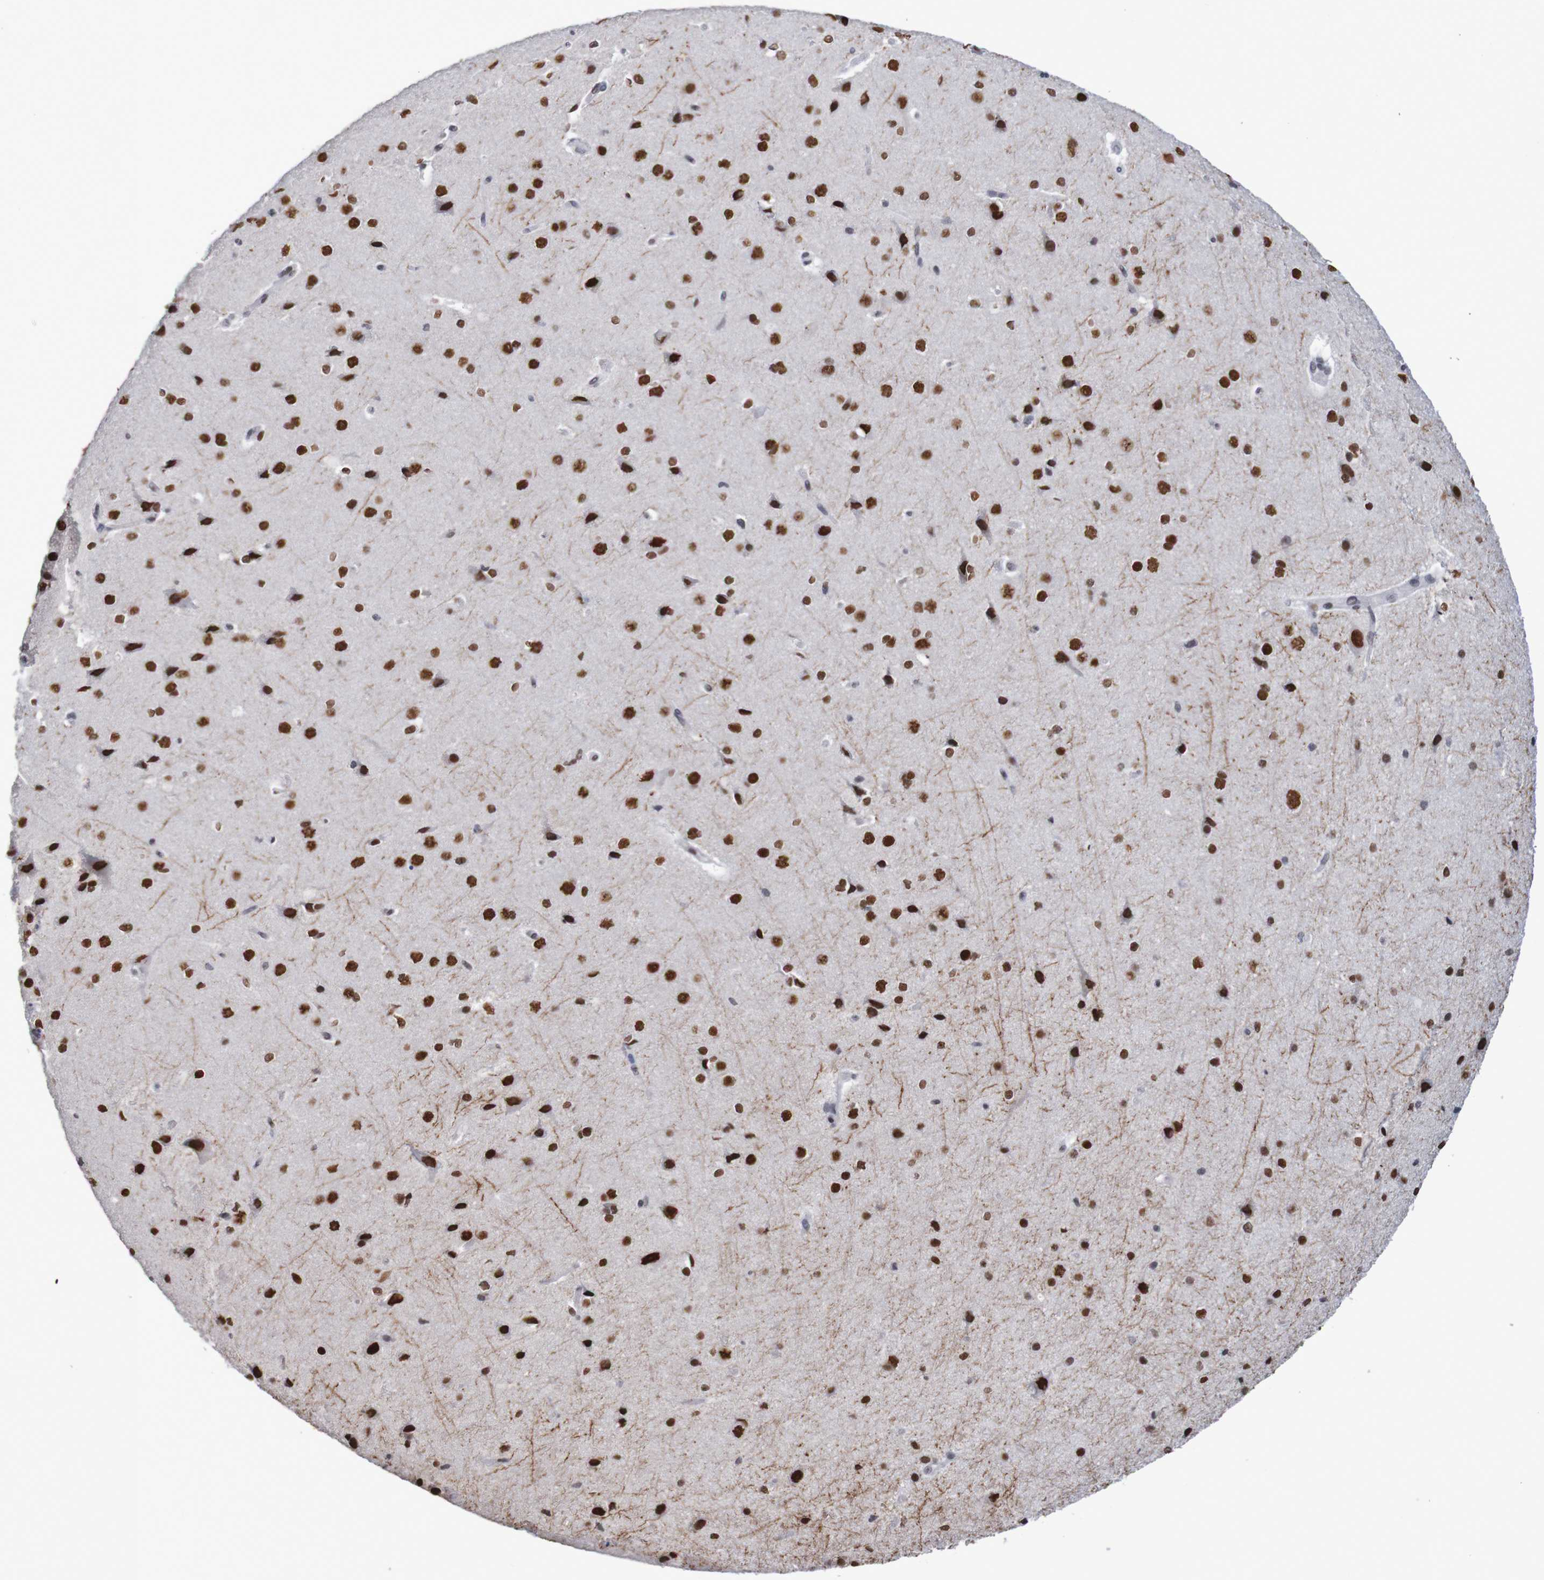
{"staining": {"intensity": "weak", "quantity": ">75%", "location": "nuclear"}, "tissue": "cerebral cortex", "cell_type": "Endothelial cells", "image_type": "normal", "snomed": [{"axis": "morphology", "description": "Normal tissue, NOS"}, {"axis": "morphology", "description": "Developmental malformation"}, {"axis": "topography", "description": "Cerebral cortex"}], "caption": "An immunohistochemistry (IHC) micrograph of benign tissue is shown. Protein staining in brown shows weak nuclear positivity in cerebral cortex within endothelial cells.", "gene": "MRTFB", "patient": {"sex": "female", "age": 30}}